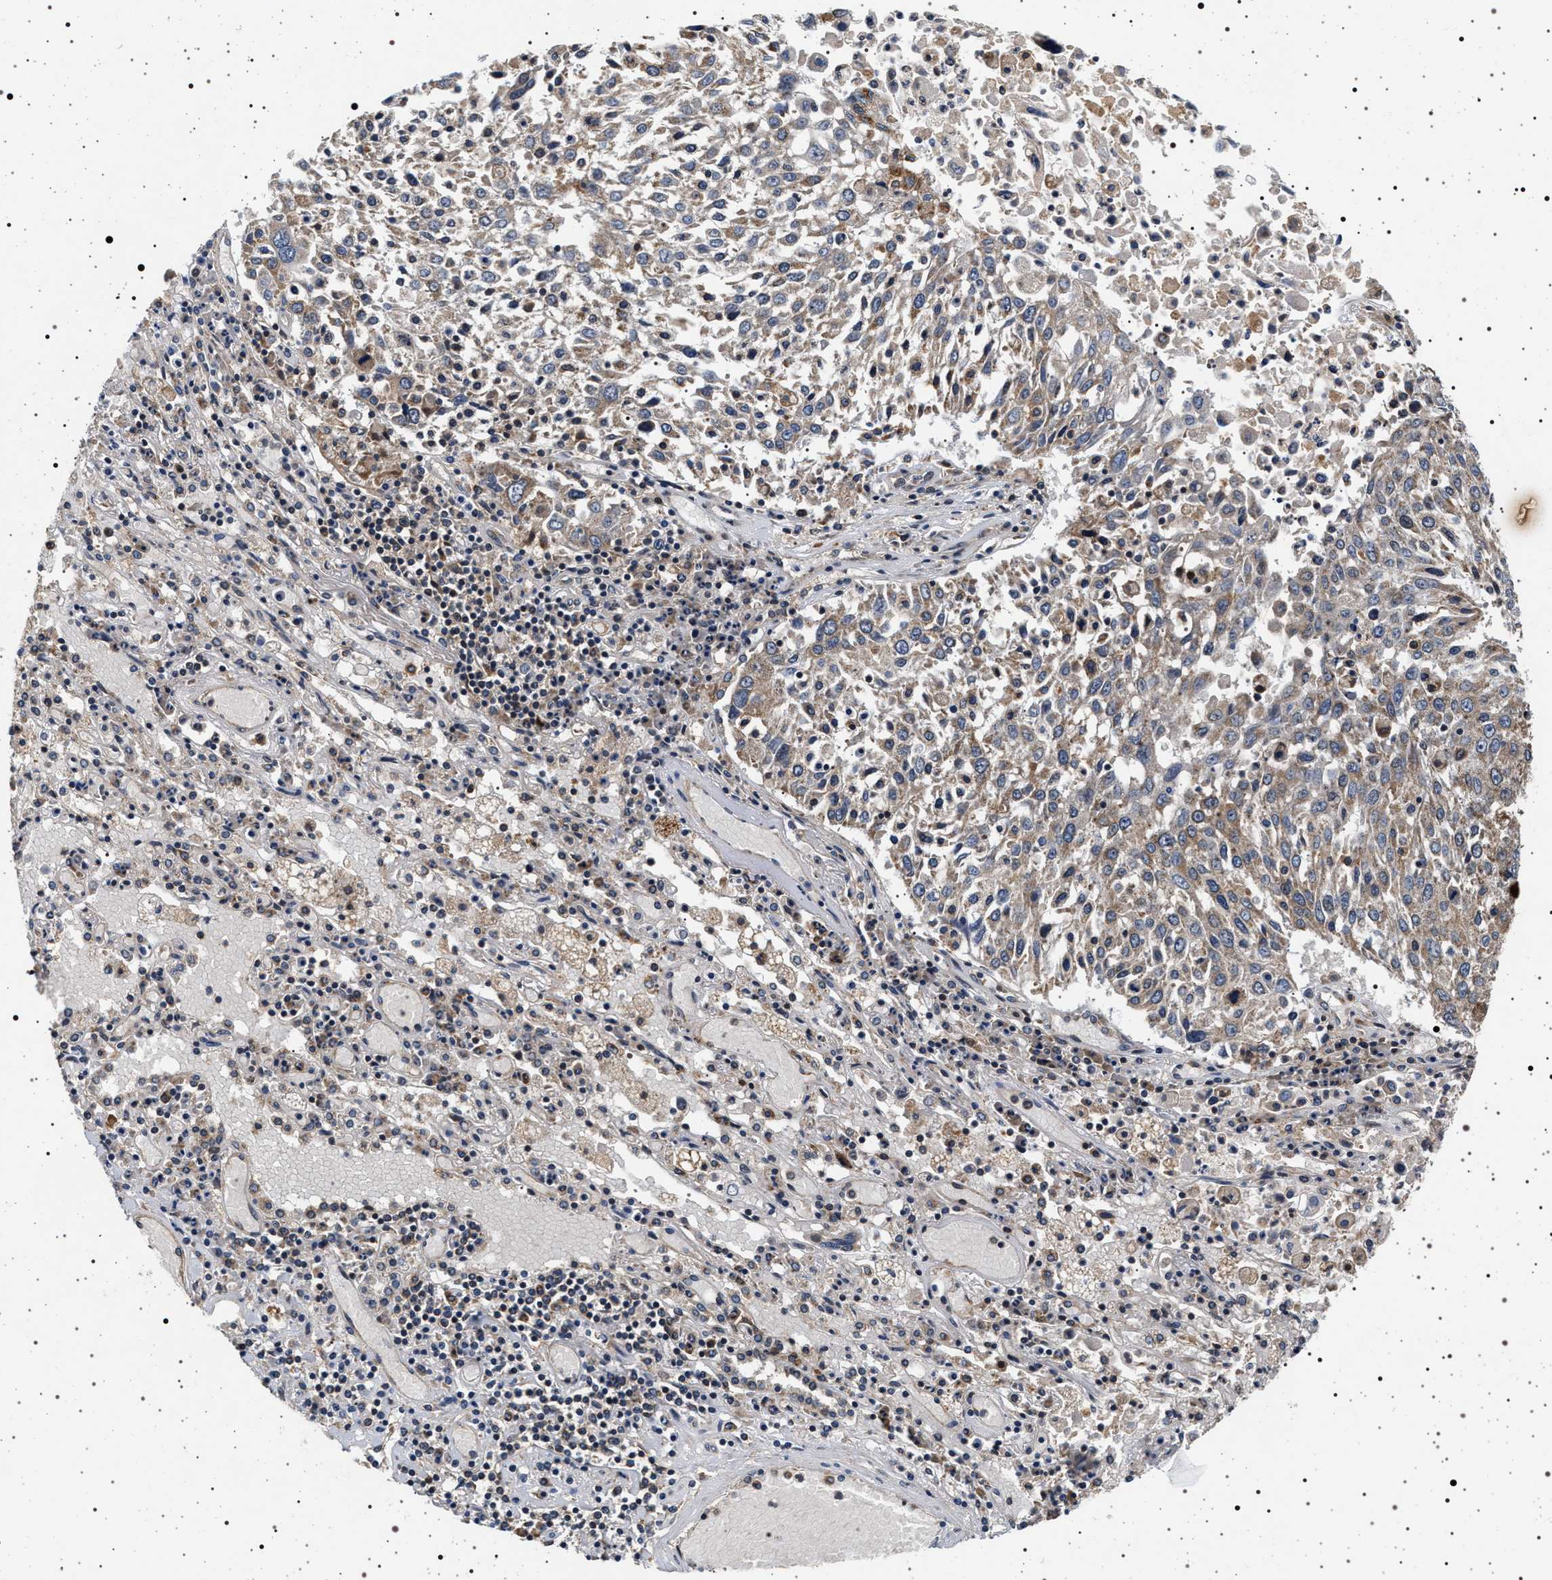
{"staining": {"intensity": "weak", "quantity": "<25%", "location": "cytoplasmic/membranous"}, "tissue": "lung cancer", "cell_type": "Tumor cells", "image_type": "cancer", "snomed": [{"axis": "morphology", "description": "Squamous cell carcinoma, NOS"}, {"axis": "topography", "description": "Lung"}], "caption": "Photomicrograph shows no significant protein positivity in tumor cells of lung cancer (squamous cell carcinoma). (Stains: DAB IHC with hematoxylin counter stain, Microscopy: brightfield microscopy at high magnification).", "gene": "DCBLD2", "patient": {"sex": "male", "age": 65}}